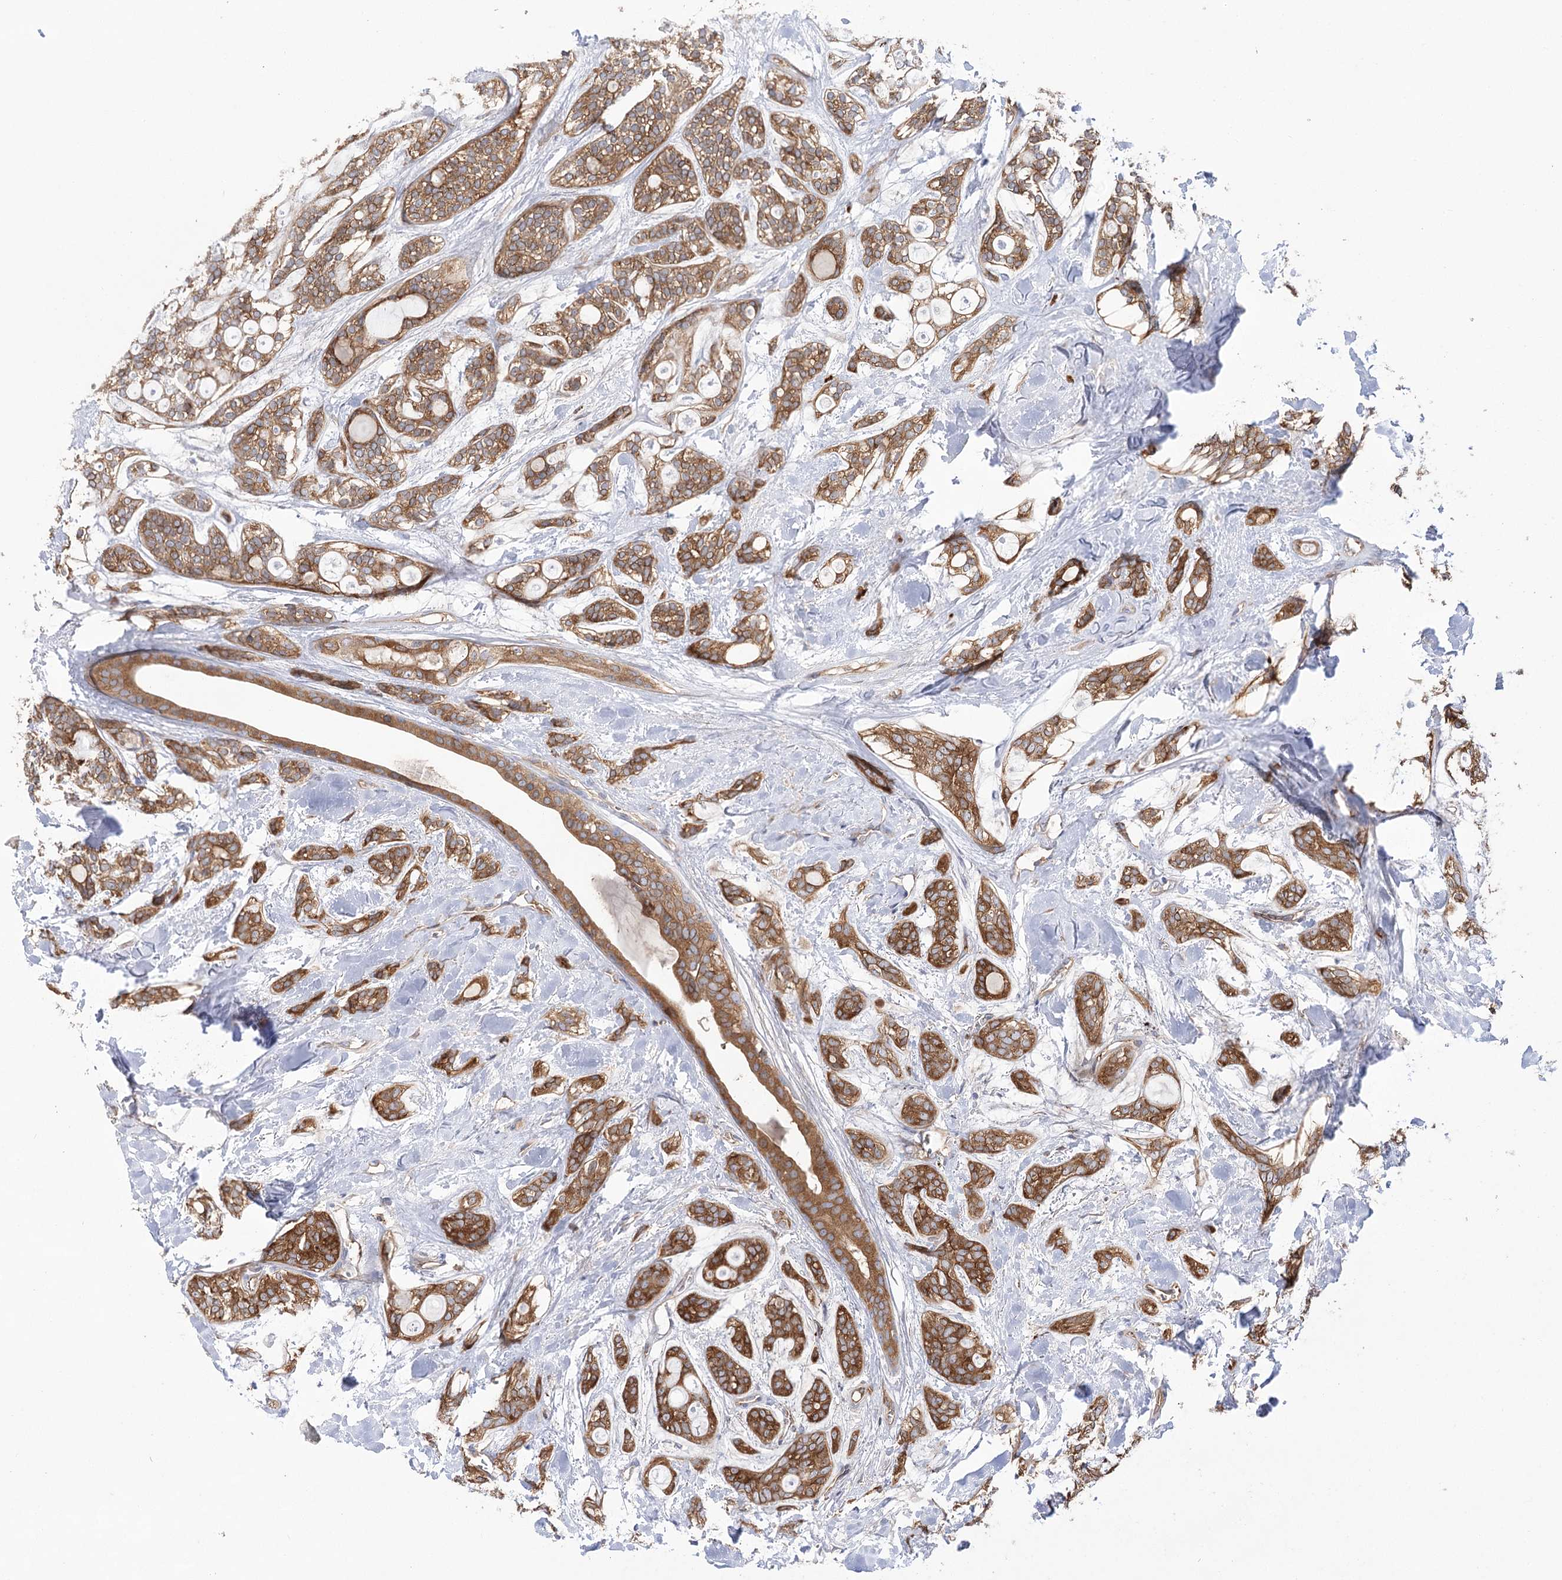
{"staining": {"intensity": "moderate", "quantity": ">75%", "location": "cytoplasmic/membranous"}, "tissue": "head and neck cancer", "cell_type": "Tumor cells", "image_type": "cancer", "snomed": [{"axis": "morphology", "description": "Adenocarcinoma, NOS"}, {"axis": "topography", "description": "Head-Neck"}], "caption": "Protein analysis of head and neck cancer tissue reveals moderate cytoplasmic/membranous positivity in approximately >75% of tumor cells.", "gene": "VPS37B", "patient": {"sex": "male", "age": 66}}